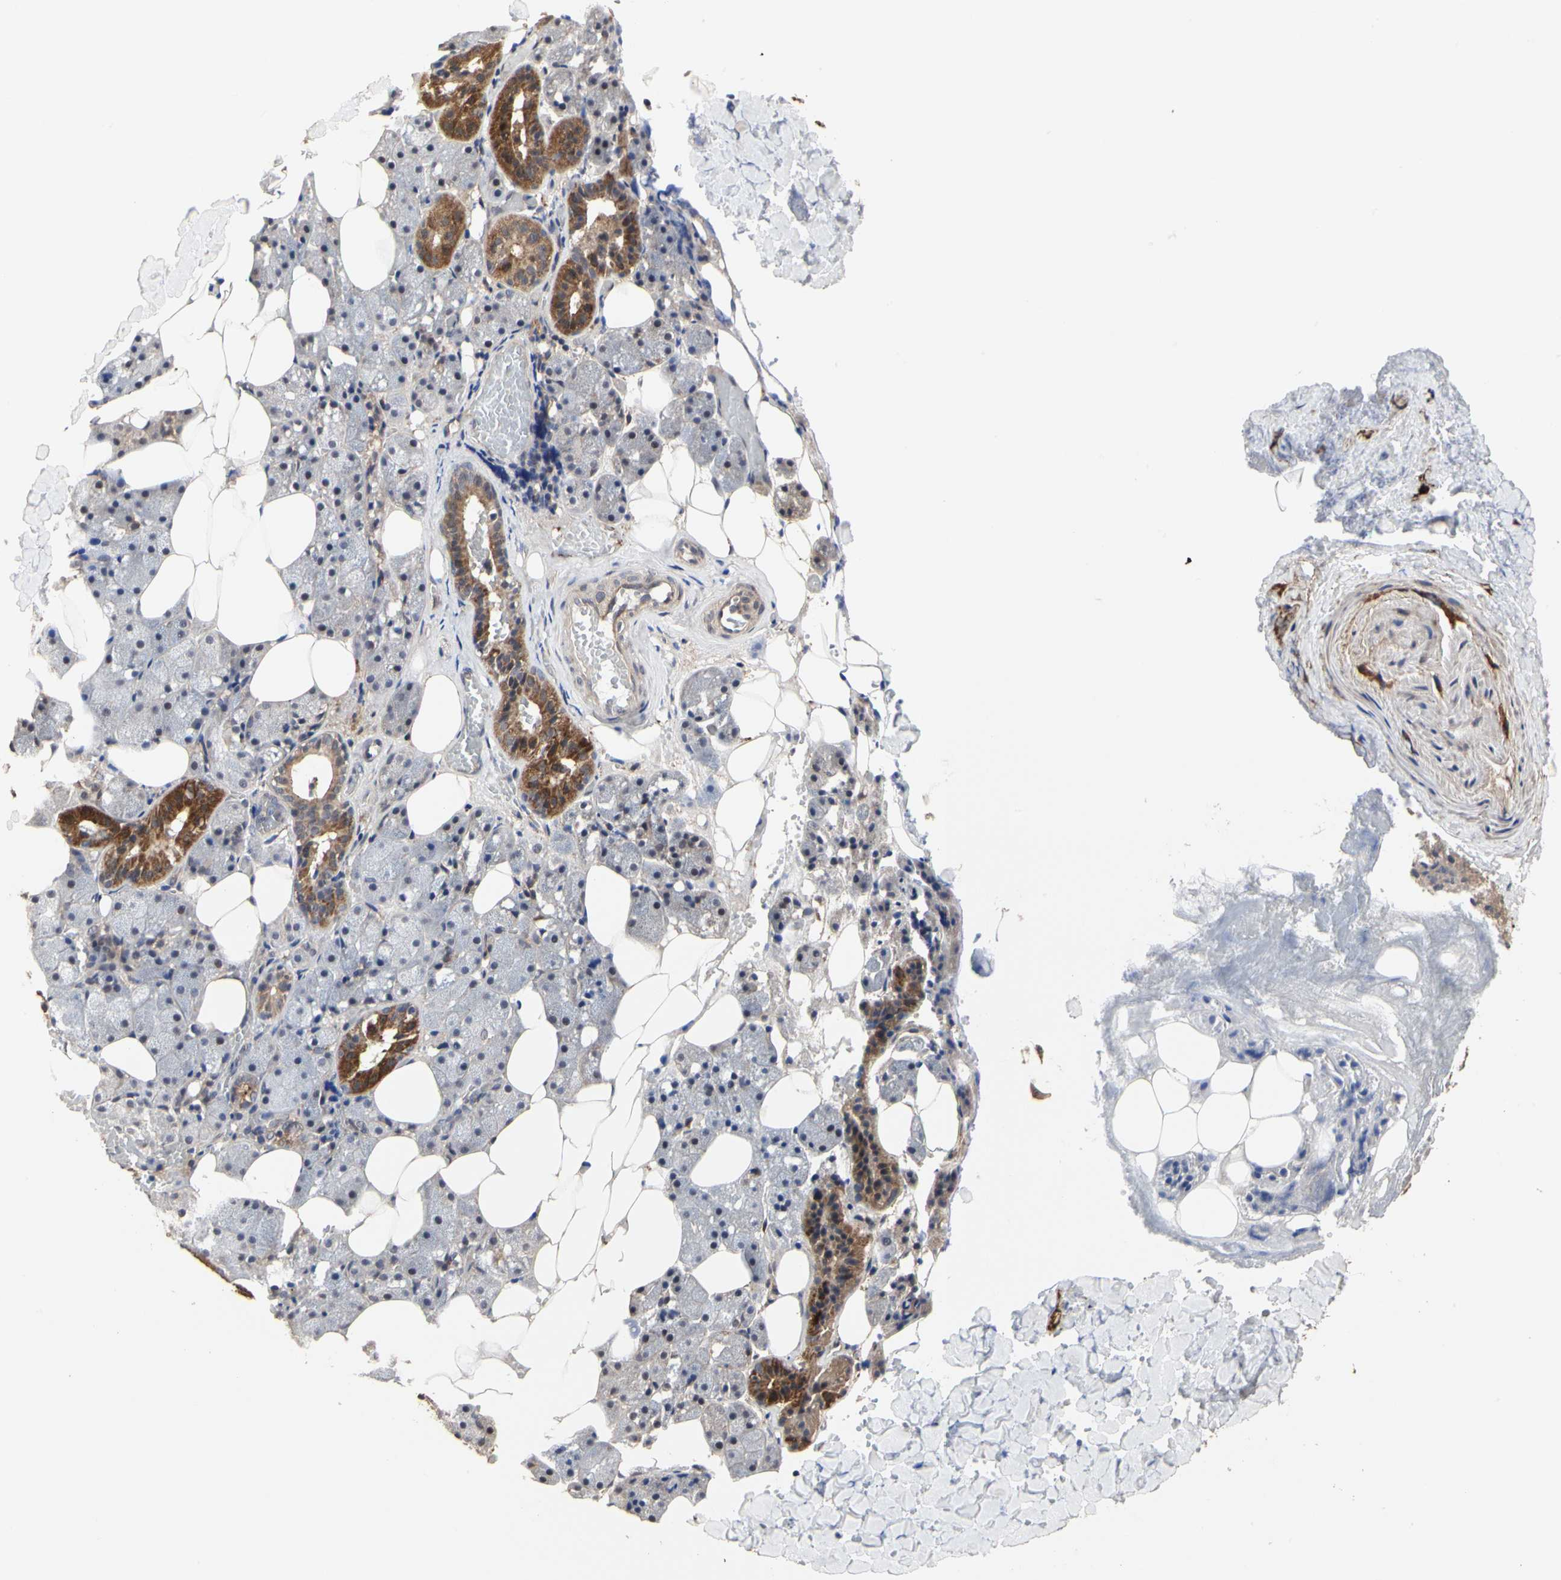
{"staining": {"intensity": "moderate", "quantity": "<25%", "location": "cytoplasmic/membranous"}, "tissue": "salivary gland", "cell_type": "Glandular cells", "image_type": "normal", "snomed": [{"axis": "morphology", "description": "Normal tissue, NOS"}, {"axis": "topography", "description": "Salivary gland"}], "caption": "A high-resolution photomicrograph shows IHC staining of unremarkable salivary gland, which demonstrates moderate cytoplasmic/membranous expression in approximately <25% of glandular cells. Using DAB (brown) and hematoxylin (blue) stains, captured at high magnification using brightfield microscopy.", "gene": "TAOK1", "patient": {"sex": "female", "age": 55}}